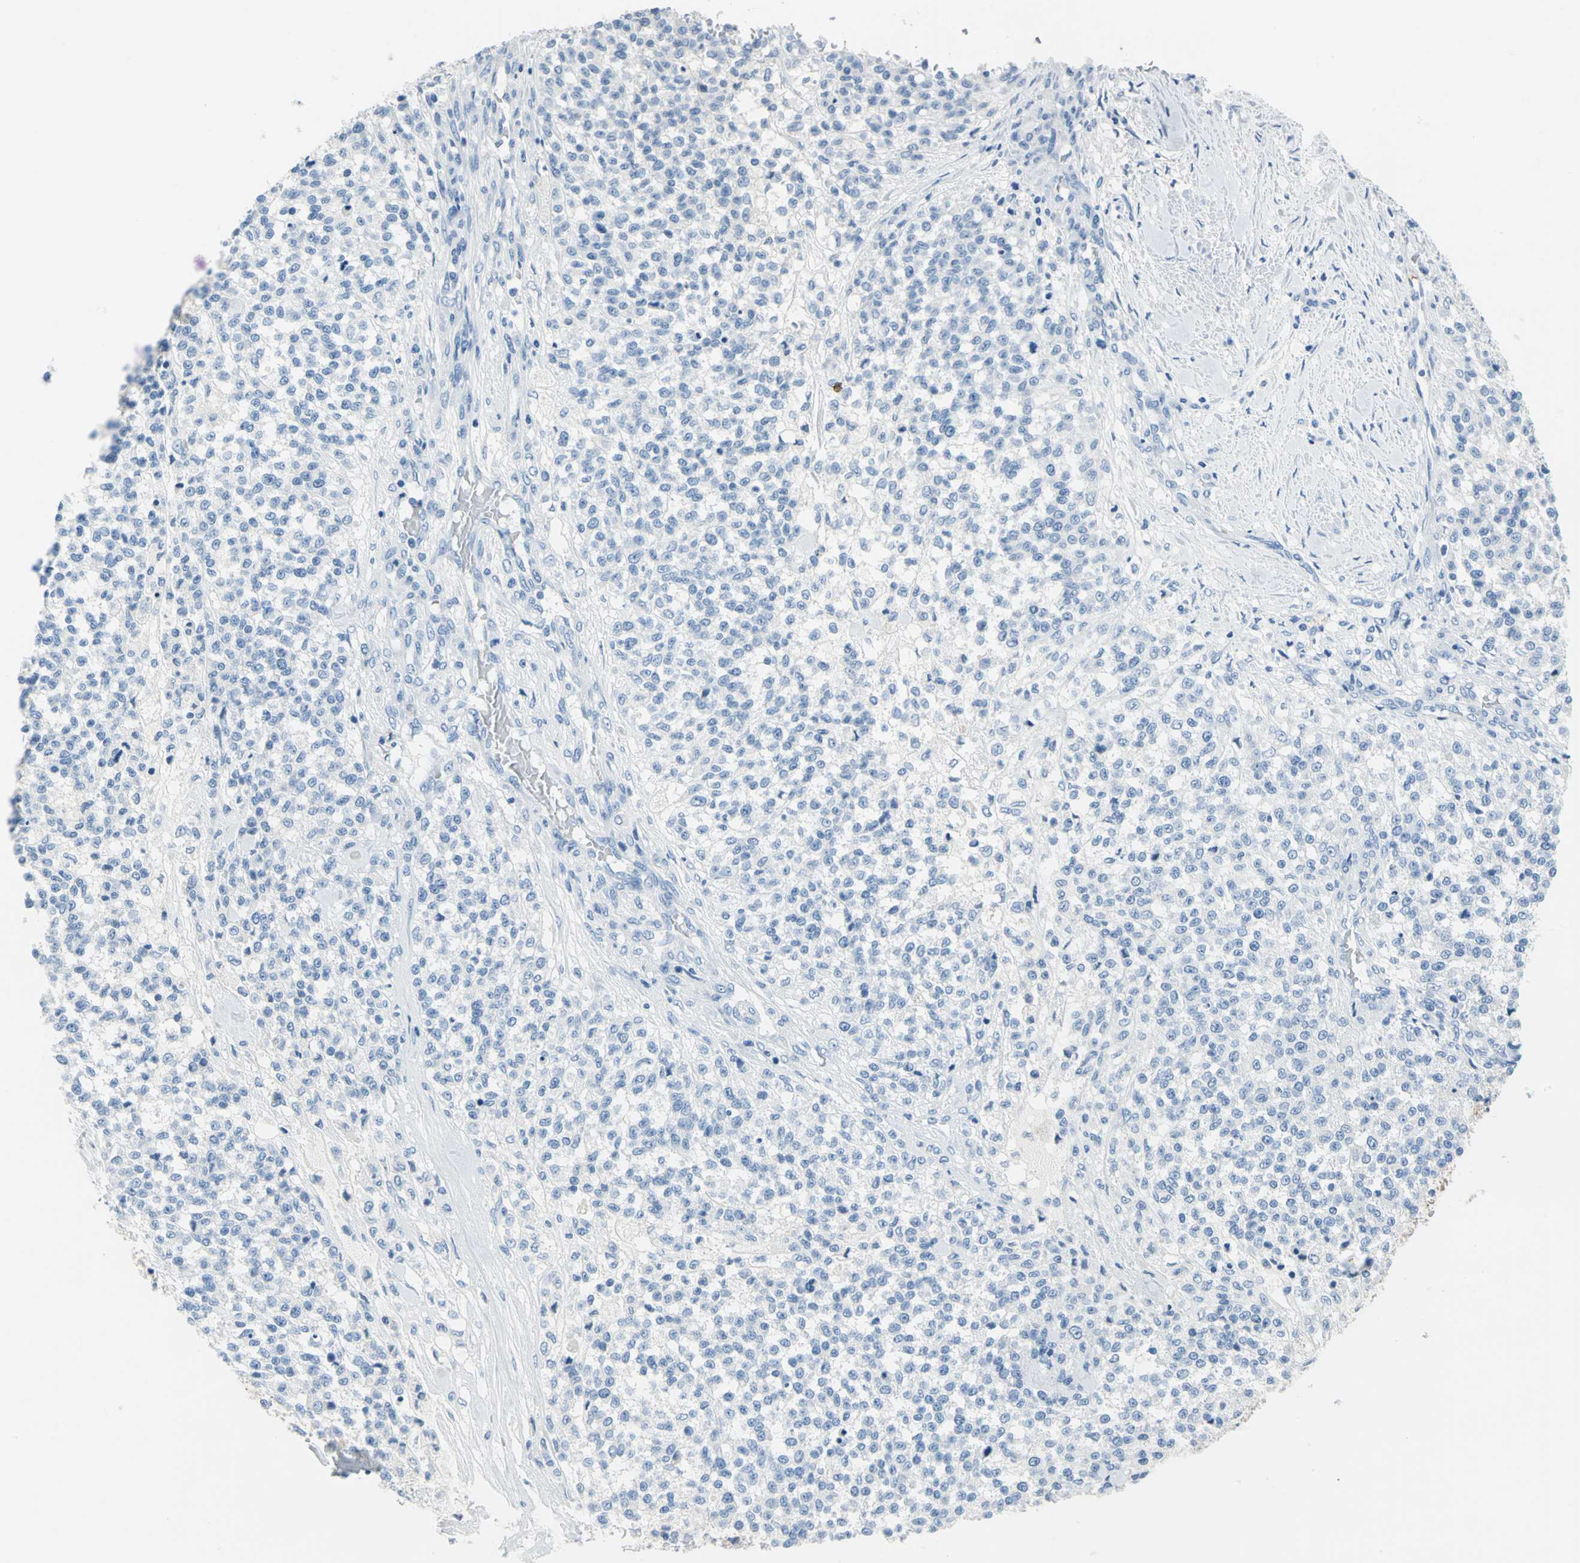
{"staining": {"intensity": "negative", "quantity": "none", "location": "none"}, "tissue": "testis cancer", "cell_type": "Tumor cells", "image_type": "cancer", "snomed": [{"axis": "morphology", "description": "Seminoma, NOS"}, {"axis": "topography", "description": "Testis"}], "caption": "A high-resolution image shows immunohistochemistry (IHC) staining of testis seminoma, which displays no significant expression in tumor cells. (DAB (3,3'-diaminobenzidine) immunohistochemistry with hematoxylin counter stain).", "gene": "PKLR", "patient": {"sex": "male", "age": 59}}